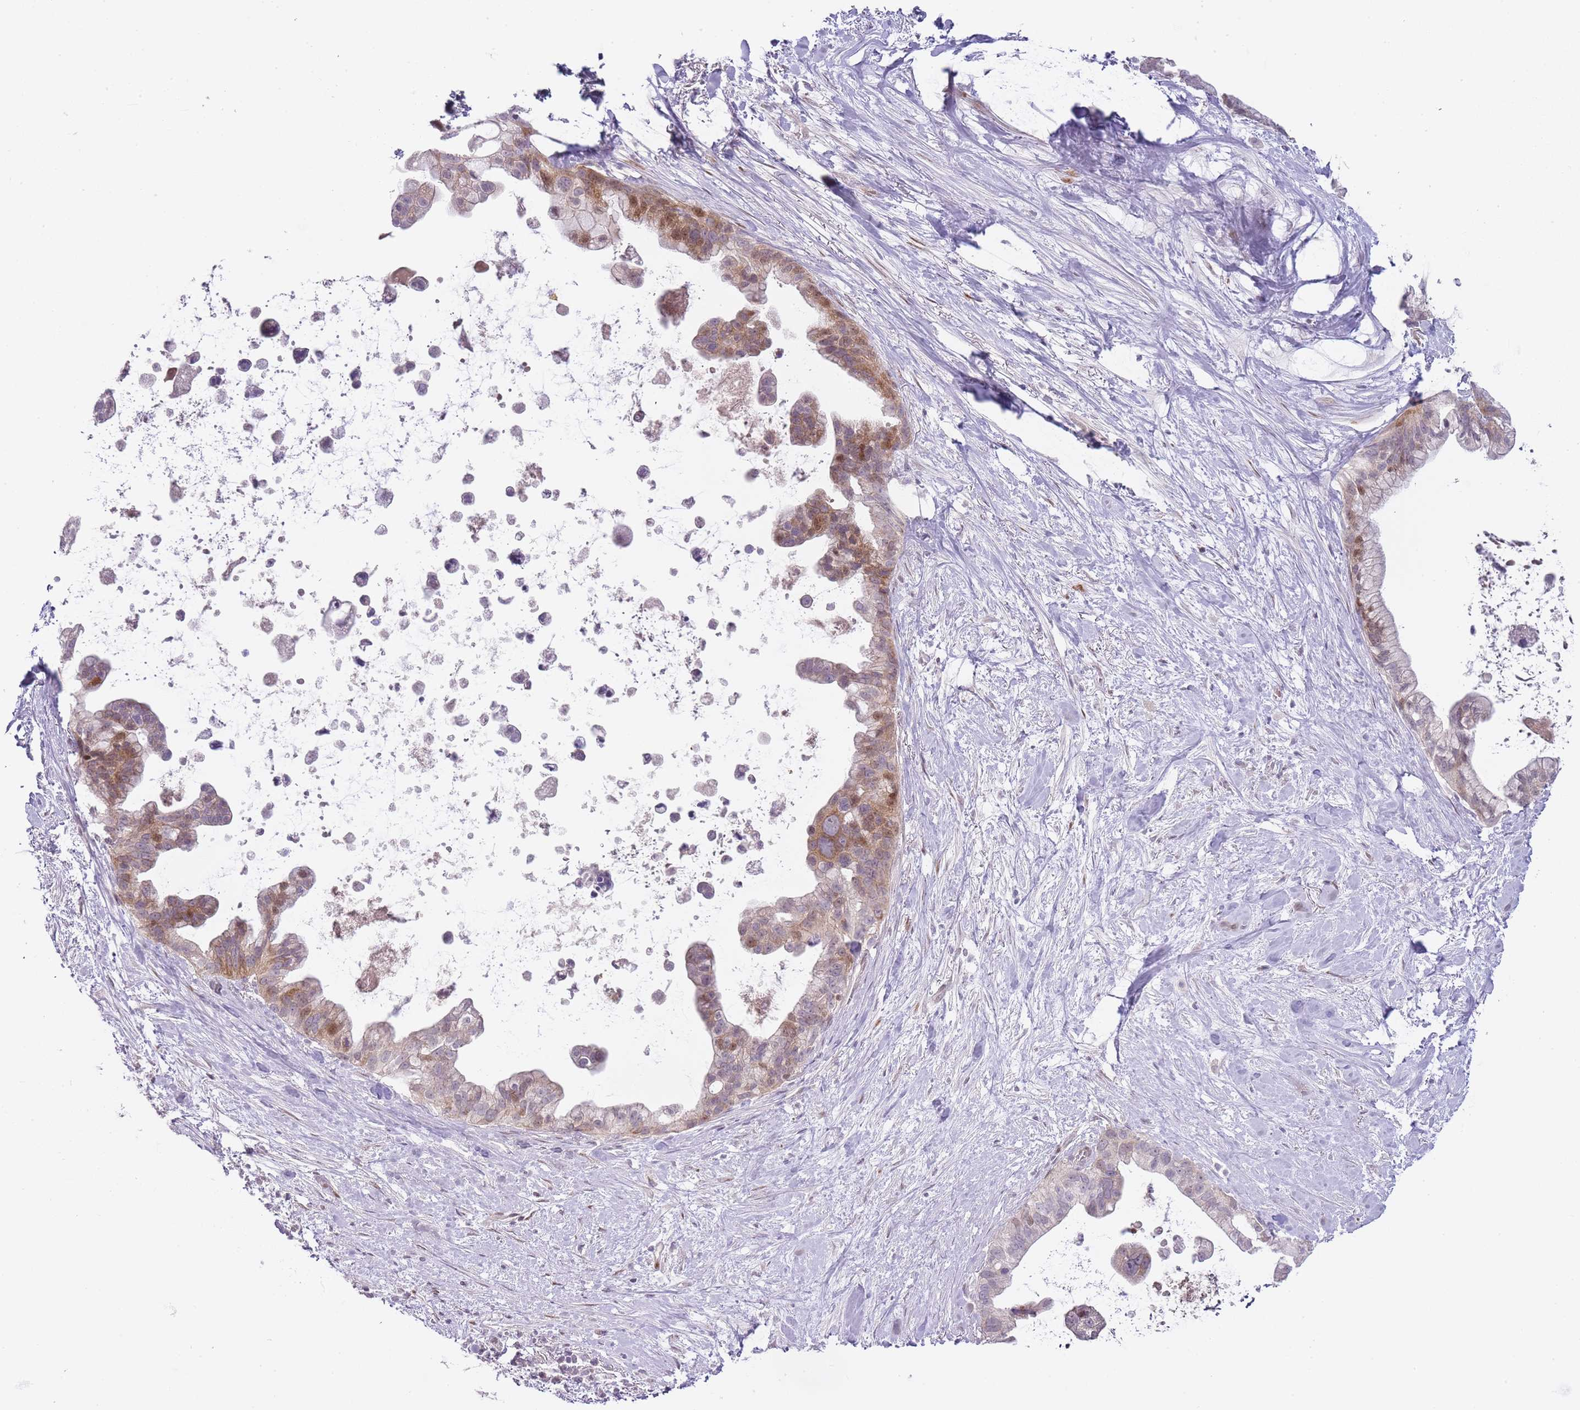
{"staining": {"intensity": "moderate", "quantity": "25%-75%", "location": "cytoplasmic/membranous,nuclear"}, "tissue": "pancreatic cancer", "cell_type": "Tumor cells", "image_type": "cancer", "snomed": [{"axis": "morphology", "description": "Adenocarcinoma, NOS"}, {"axis": "topography", "description": "Pancreas"}], "caption": "Immunohistochemical staining of pancreatic cancer demonstrates medium levels of moderate cytoplasmic/membranous and nuclear positivity in about 25%-75% of tumor cells. The staining was performed using DAB, with brown indicating positive protein expression. Nuclei are stained blue with hematoxylin.", "gene": "OGG1", "patient": {"sex": "female", "age": 83}}